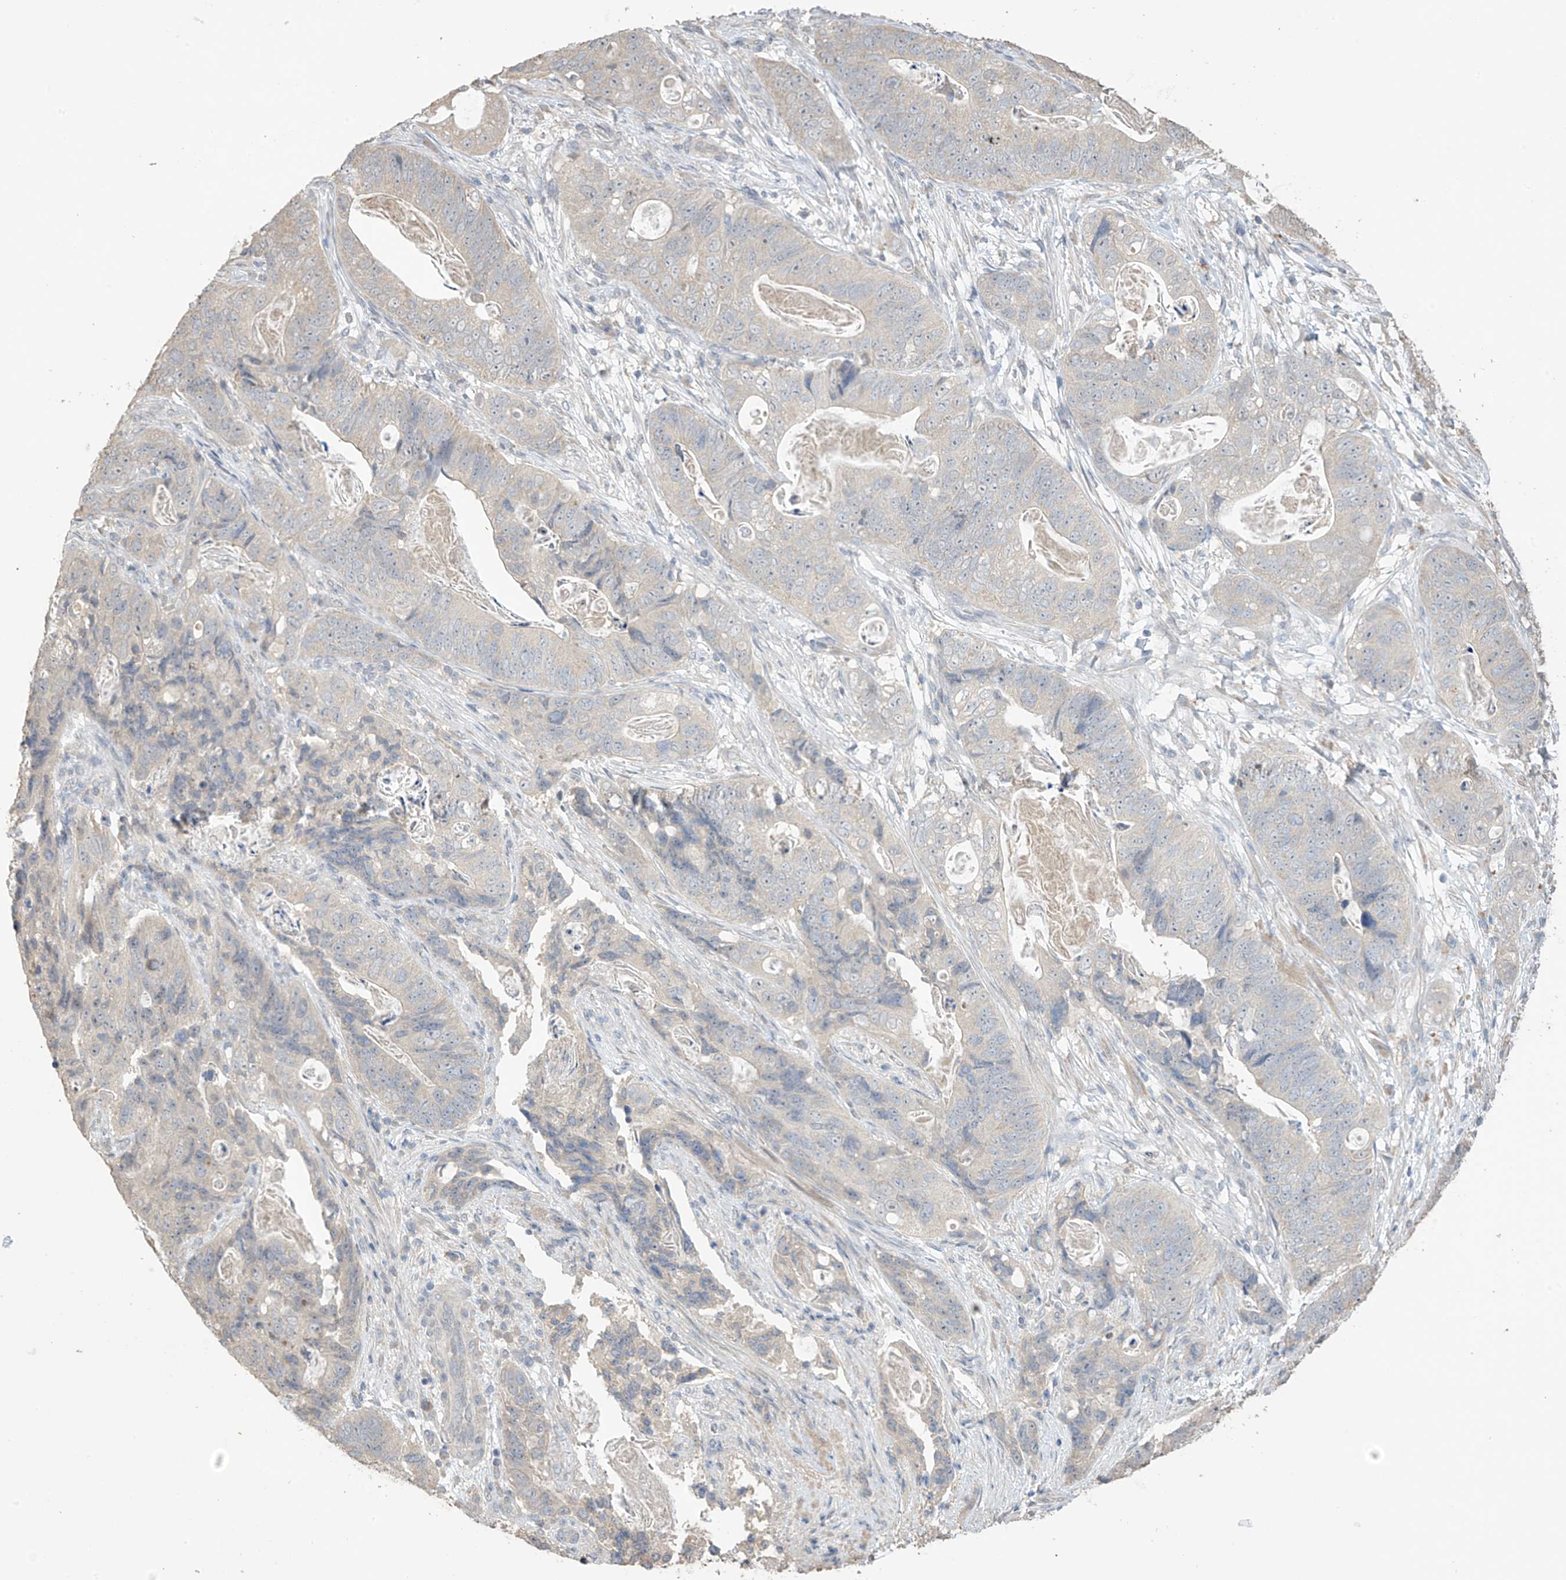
{"staining": {"intensity": "negative", "quantity": "none", "location": "none"}, "tissue": "stomach cancer", "cell_type": "Tumor cells", "image_type": "cancer", "snomed": [{"axis": "morphology", "description": "Normal tissue, NOS"}, {"axis": "morphology", "description": "Adenocarcinoma, NOS"}, {"axis": "topography", "description": "Stomach"}], "caption": "This is a micrograph of immunohistochemistry (IHC) staining of stomach cancer (adenocarcinoma), which shows no positivity in tumor cells.", "gene": "SLFN14", "patient": {"sex": "female", "age": 89}}